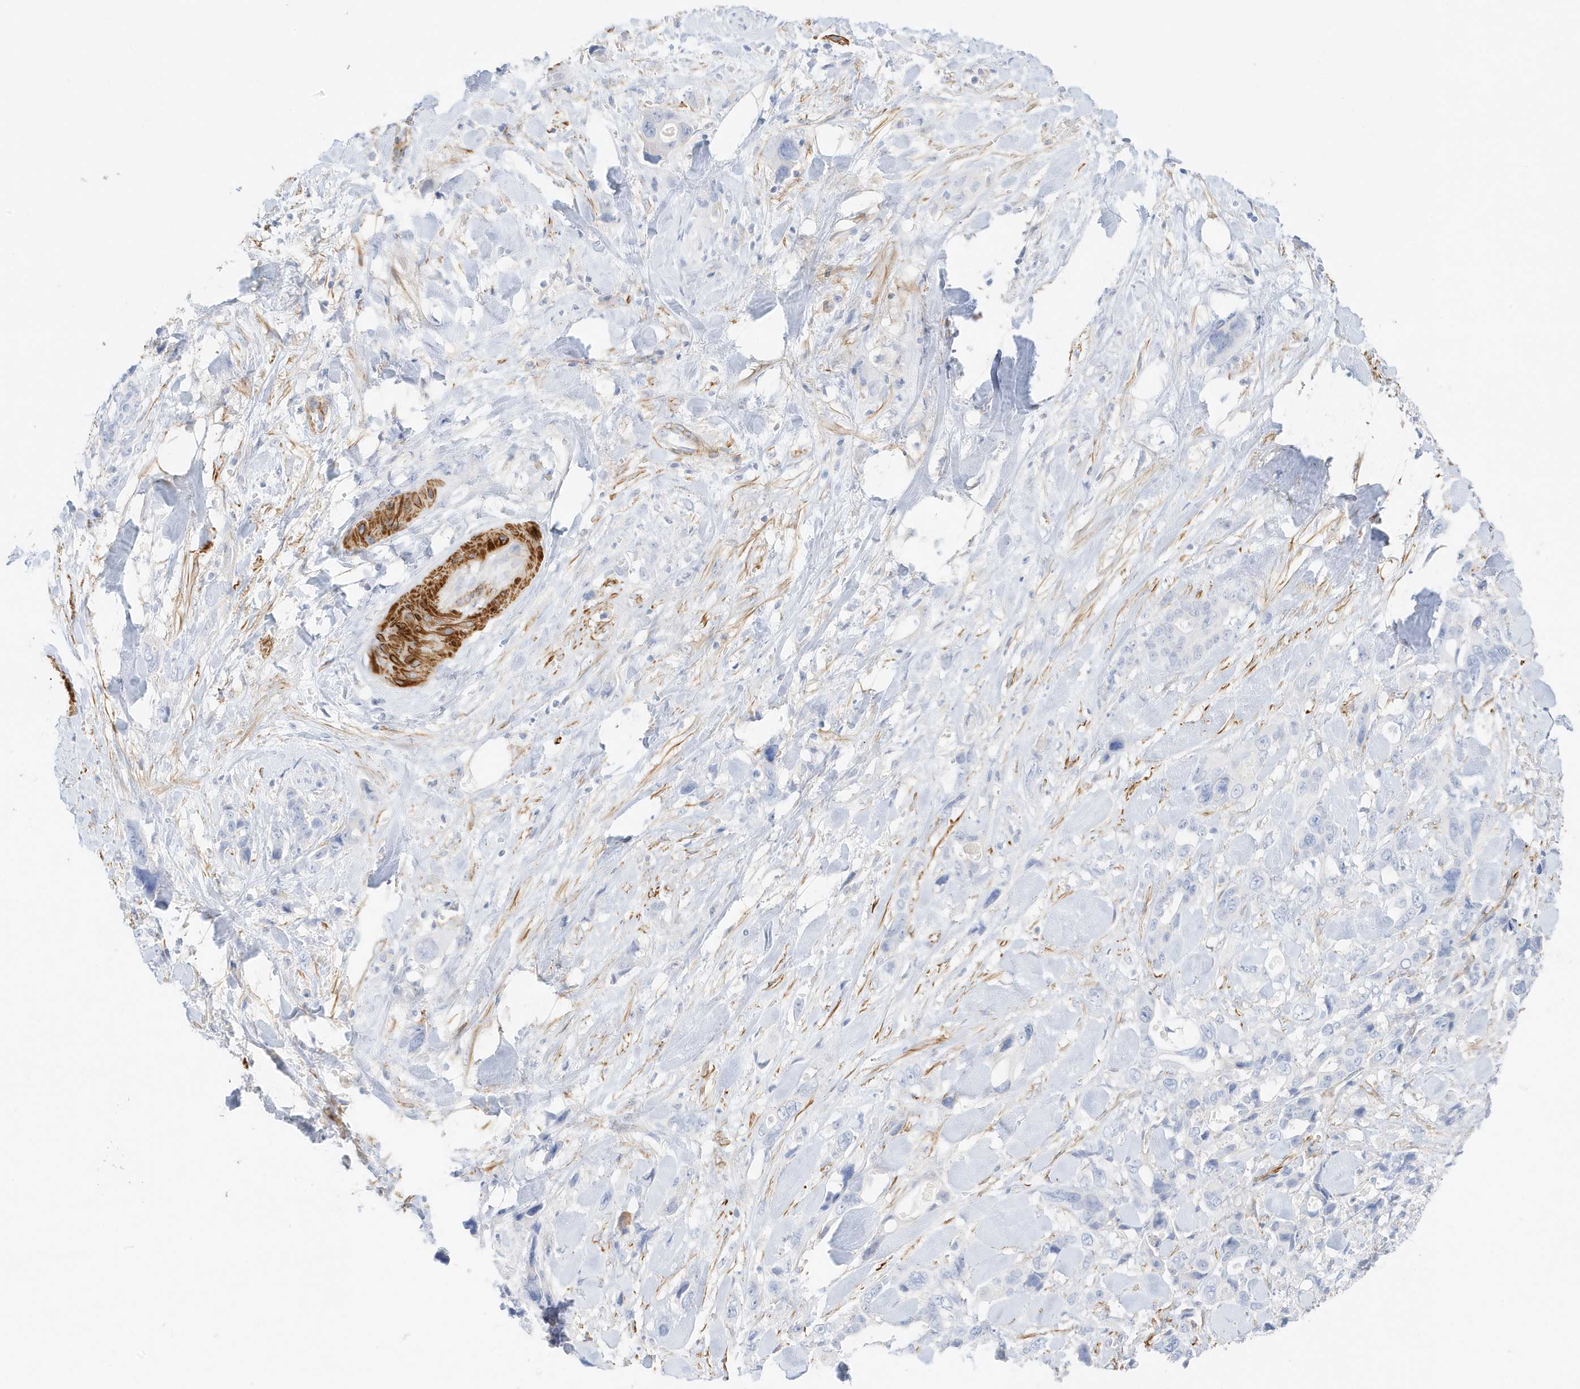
{"staining": {"intensity": "negative", "quantity": "none", "location": "none"}, "tissue": "pancreatic cancer", "cell_type": "Tumor cells", "image_type": "cancer", "snomed": [{"axis": "morphology", "description": "Adenocarcinoma, NOS"}, {"axis": "topography", "description": "Pancreas"}], "caption": "Immunohistochemical staining of human adenocarcinoma (pancreatic) displays no significant expression in tumor cells. The staining was performed using DAB (3,3'-diaminobenzidine) to visualize the protein expression in brown, while the nuclei were stained in blue with hematoxylin (Magnification: 20x).", "gene": "SLC22A13", "patient": {"sex": "male", "age": 46}}